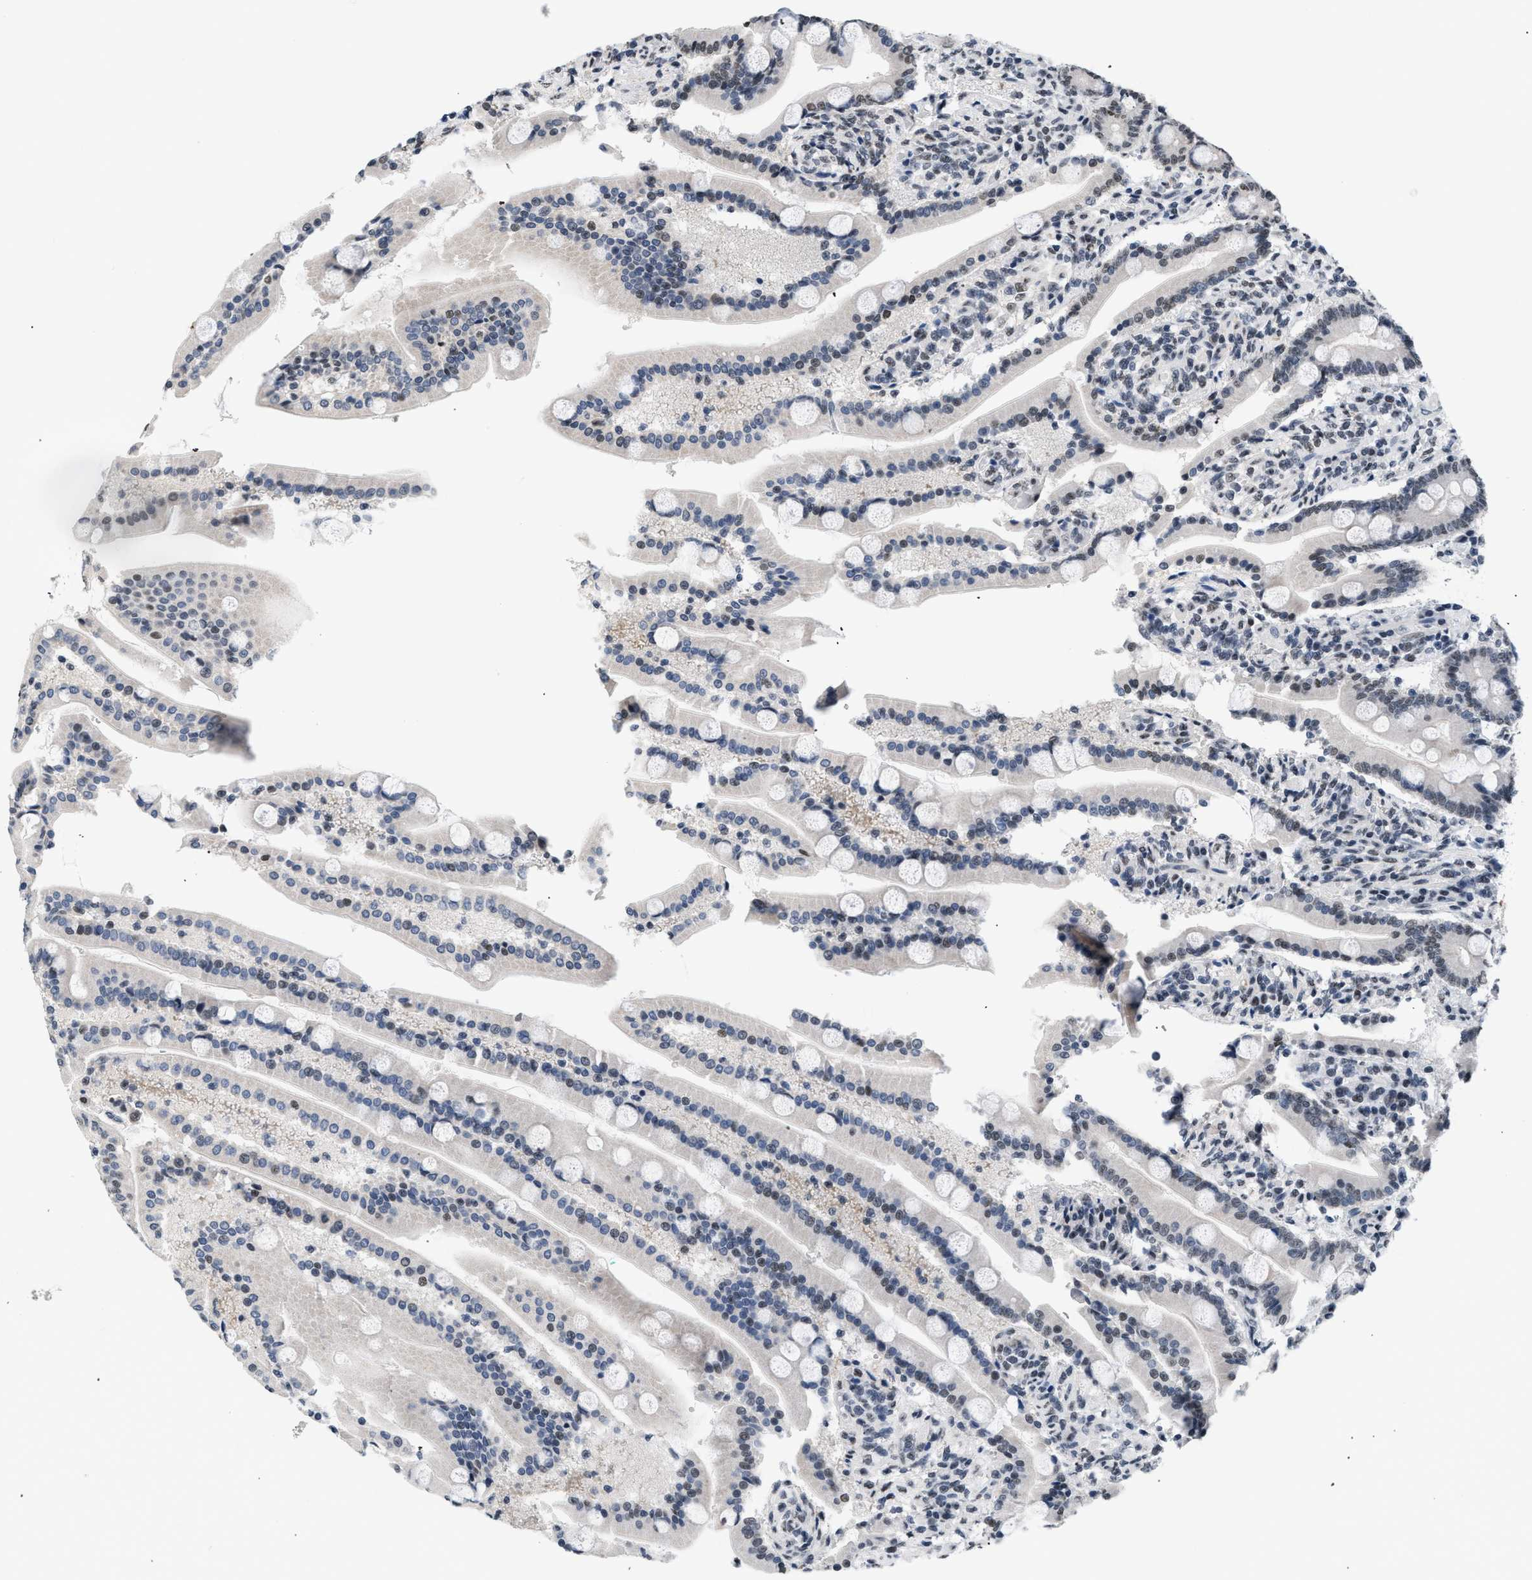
{"staining": {"intensity": "moderate", "quantity": "<25%", "location": "cytoplasmic/membranous,nuclear"}, "tissue": "duodenum", "cell_type": "Glandular cells", "image_type": "normal", "snomed": [{"axis": "morphology", "description": "Normal tissue, NOS"}, {"axis": "topography", "description": "Duodenum"}], "caption": "An image showing moderate cytoplasmic/membranous,nuclear positivity in about <25% of glandular cells in unremarkable duodenum, as visualized by brown immunohistochemical staining.", "gene": "RAF1", "patient": {"sex": "male", "age": 54}}